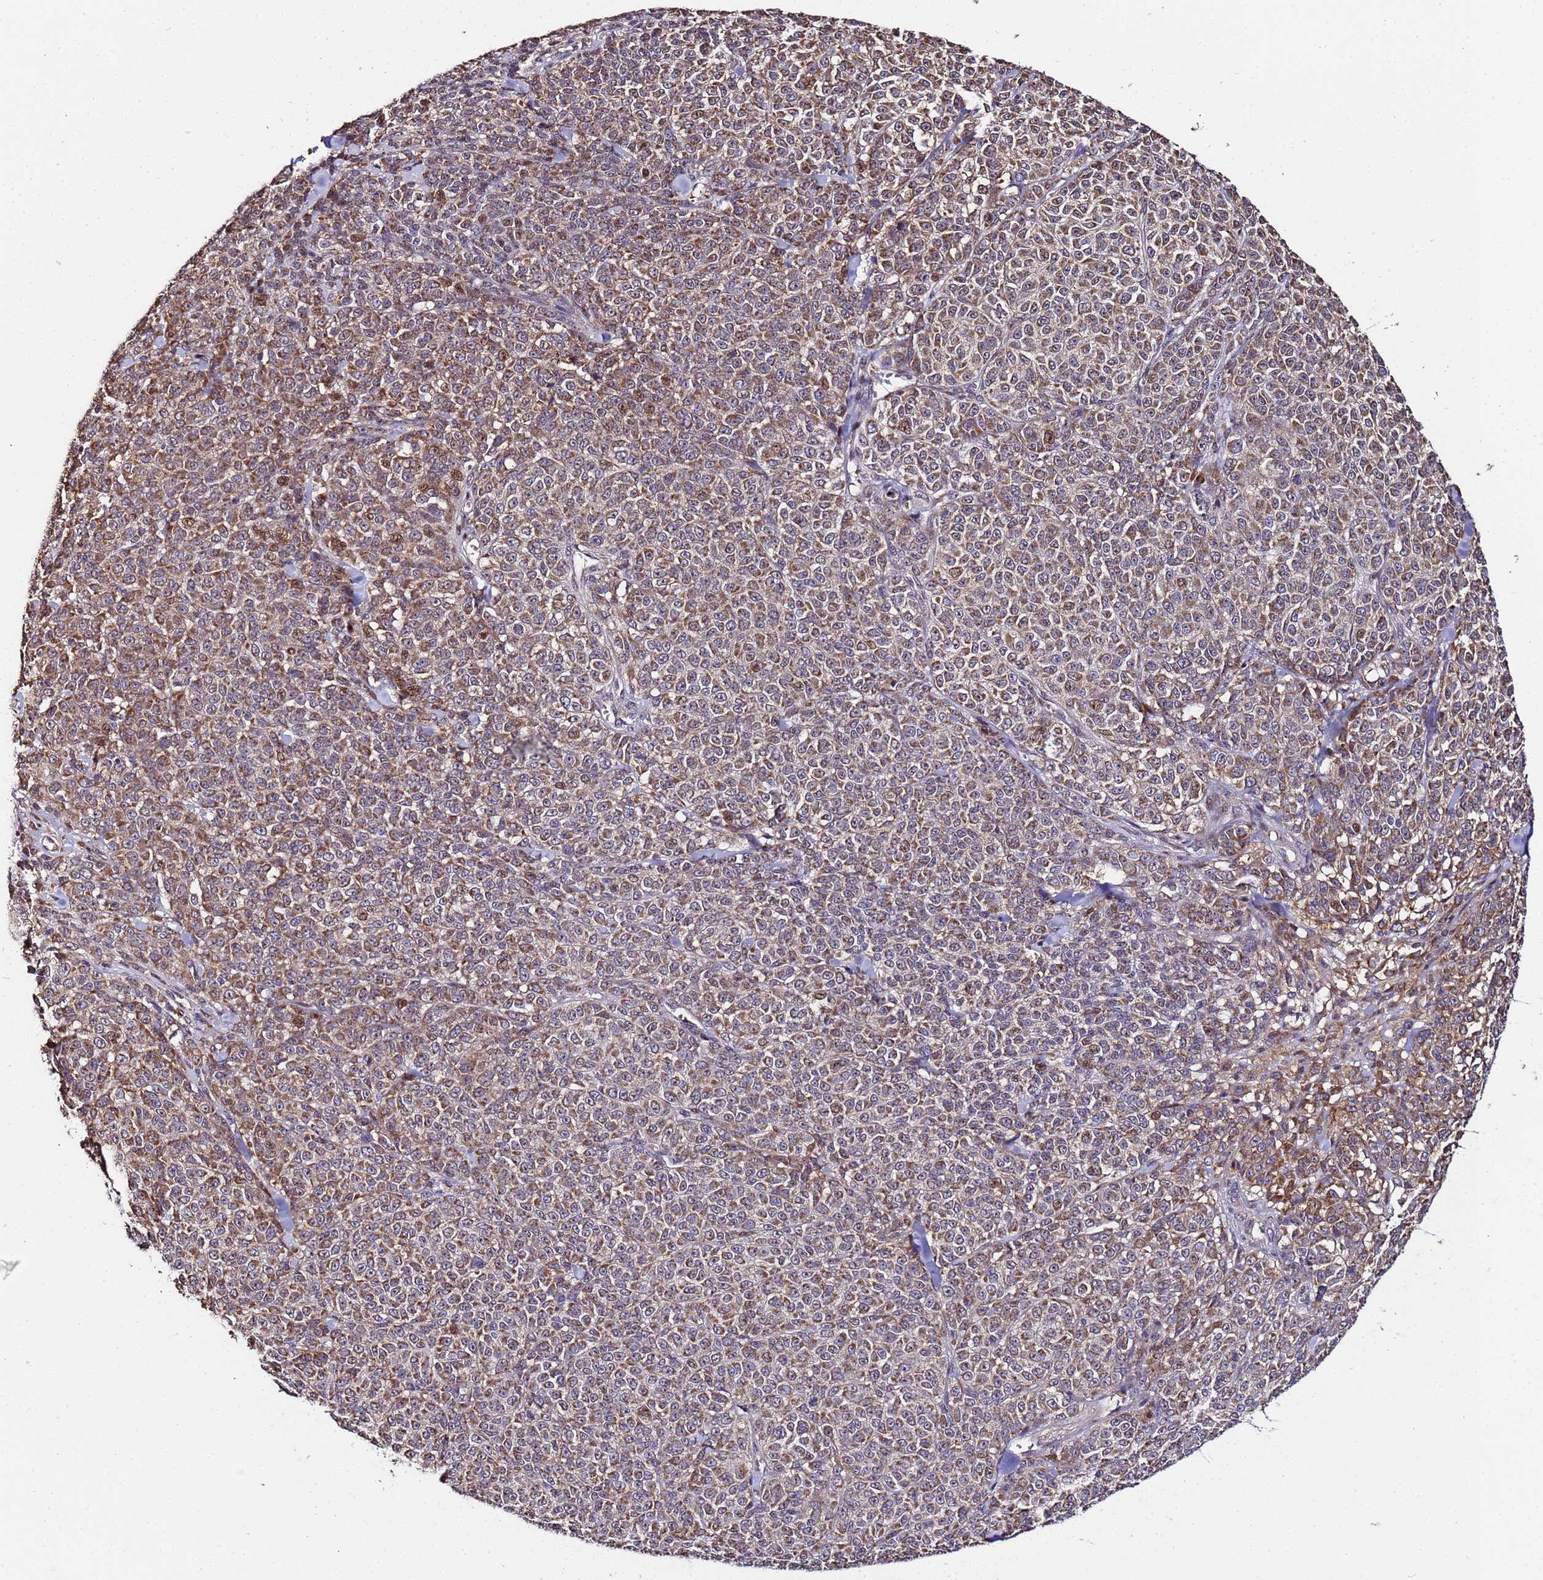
{"staining": {"intensity": "moderate", "quantity": ">75%", "location": "cytoplasmic/membranous,nuclear"}, "tissue": "melanoma", "cell_type": "Tumor cells", "image_type": "cancer", "snomed": [{"axis": "morphology", "description": "Normal tissue, NOS"}, {"axis": "morphology", "description": "Malignant melanoma, NOS"}, {"axis": "topography", "description": "Skin"}], "caption": "Brown immunohistochemical staining in melanoma reveals moderate cytoplasmic/membranous and nuclear positivity in approximately >75% of tumor cells.", "gene": "WNK4", "patient": {"sex": "female", "age": 34}}